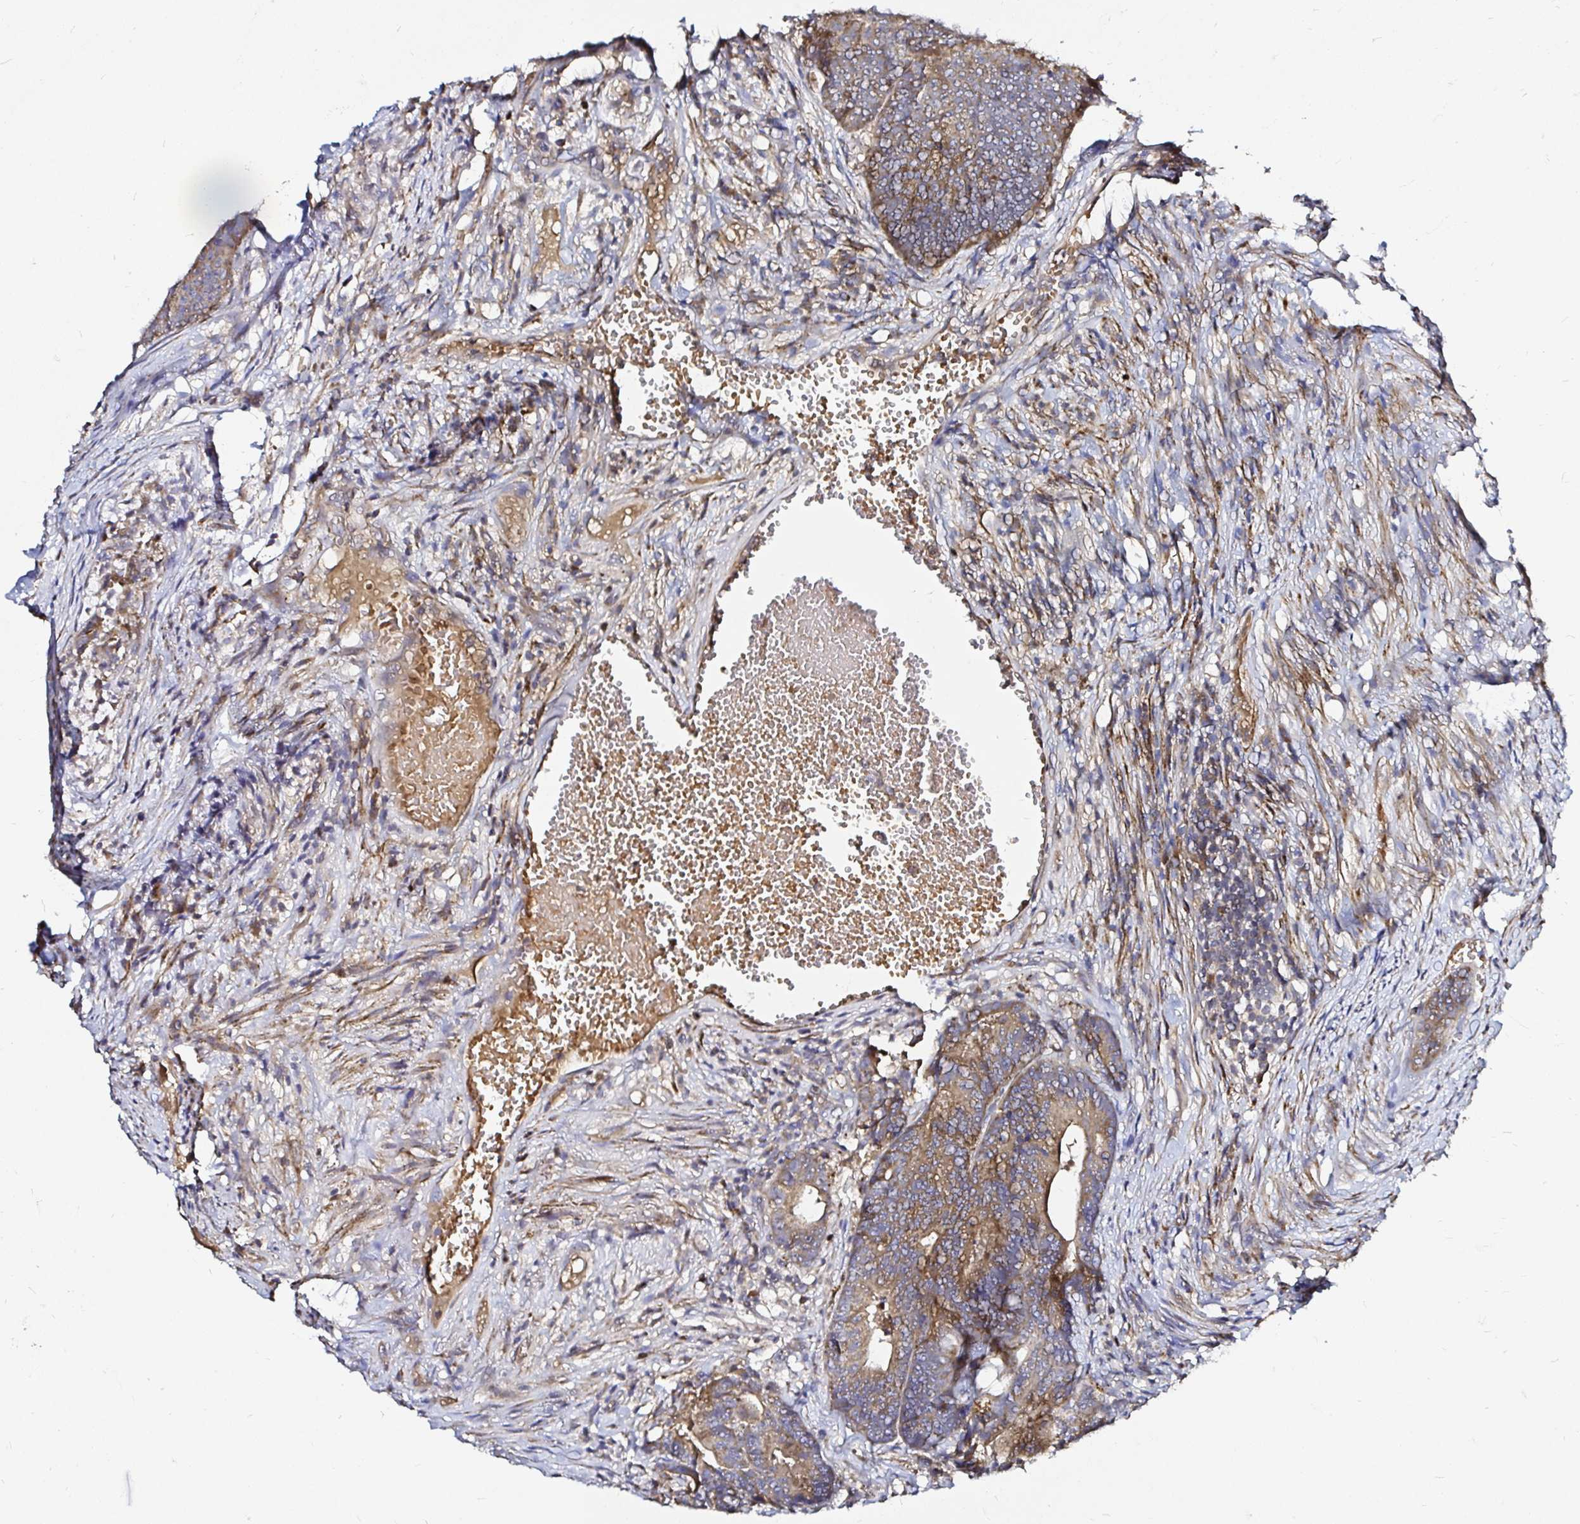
{"staining": {"intensity": "moderate", "quantity": ">75%", "location": "cytoplasmic/membranous"}, "tissue": "colorectal cancer", "cell_type": "Tumor cells", "image_type": "cancer", "snomed": [{"axis": "morphology", "description": "Adenocarcinoma, NOS"}, {"axis": "topography", "description": "Colon"}], "caption": "Protein expression analysis of colorectal adenocarcinoma shows moderate cytoplasmic/membranous staining in approximately >75% of tumor cells.", "gene": "ARHGEF37", "patient": {"sex": "female", "age": 78}}